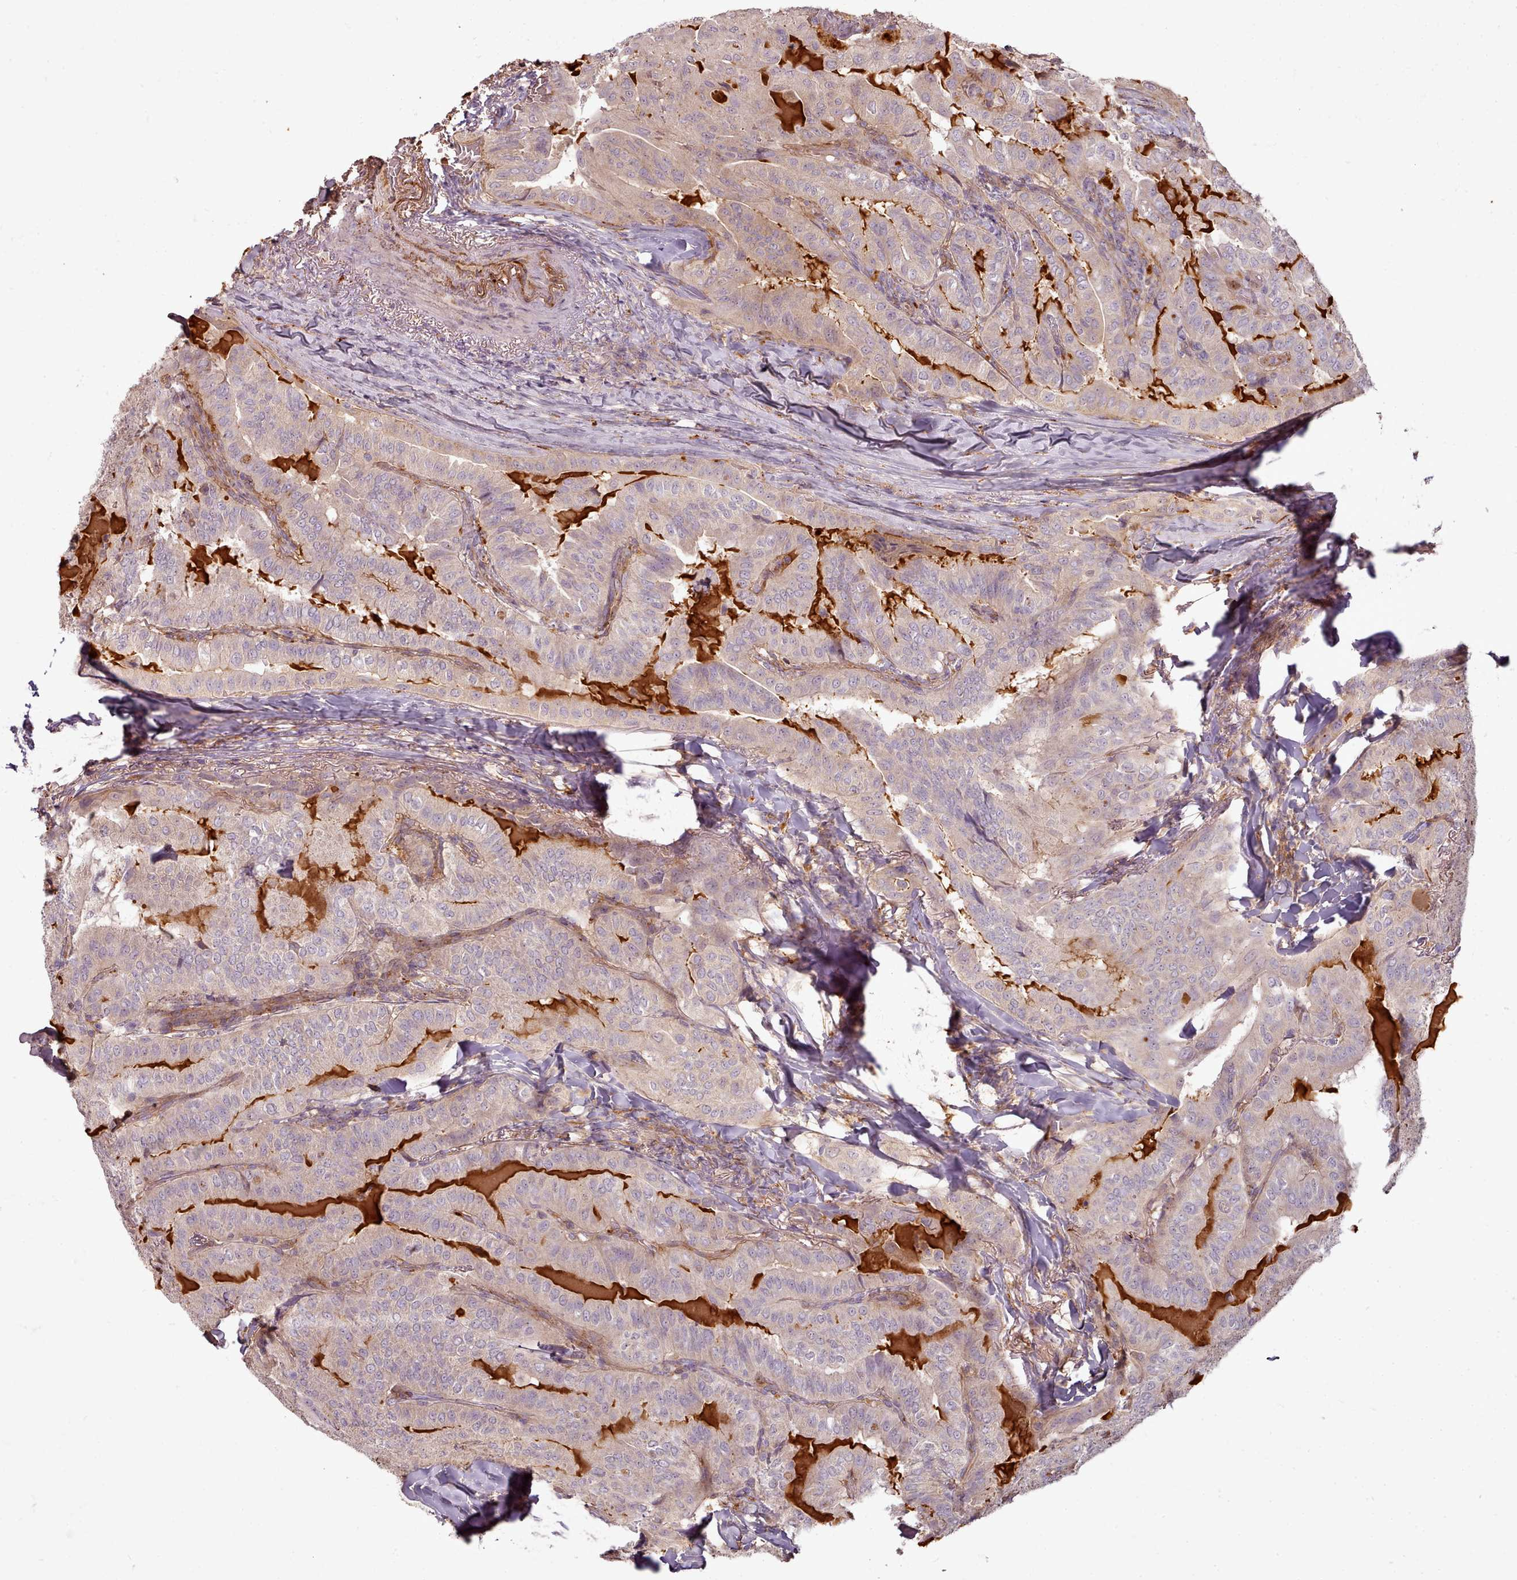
{"staining": {"intensity": "weak", "quantity": "<25%", "location": "cytoplasmic/membranous"}, "tissue": "thyroid cancer", "cell_type": "Tumor cells", "image_type": "cancer", "snomed": [{"axis": "morphology", "description": "Papillary adenocarcinoma, NOS"}, {"axis": "topography", "description": "Thyroid gland"}], "caption": "Tumor cells are negative for brown protein staining in thyroid cancer (papillary adenocarcinoma). The staining was performed using DAB (3,3'-diaminobenzidine) to visualize the protein expression in brown, while the nuclei were stained in blue with hematoxylin (Magnification: 20x).", "gene": "C1QTNF5", "patient": {"sex": "female", "age": 68}}